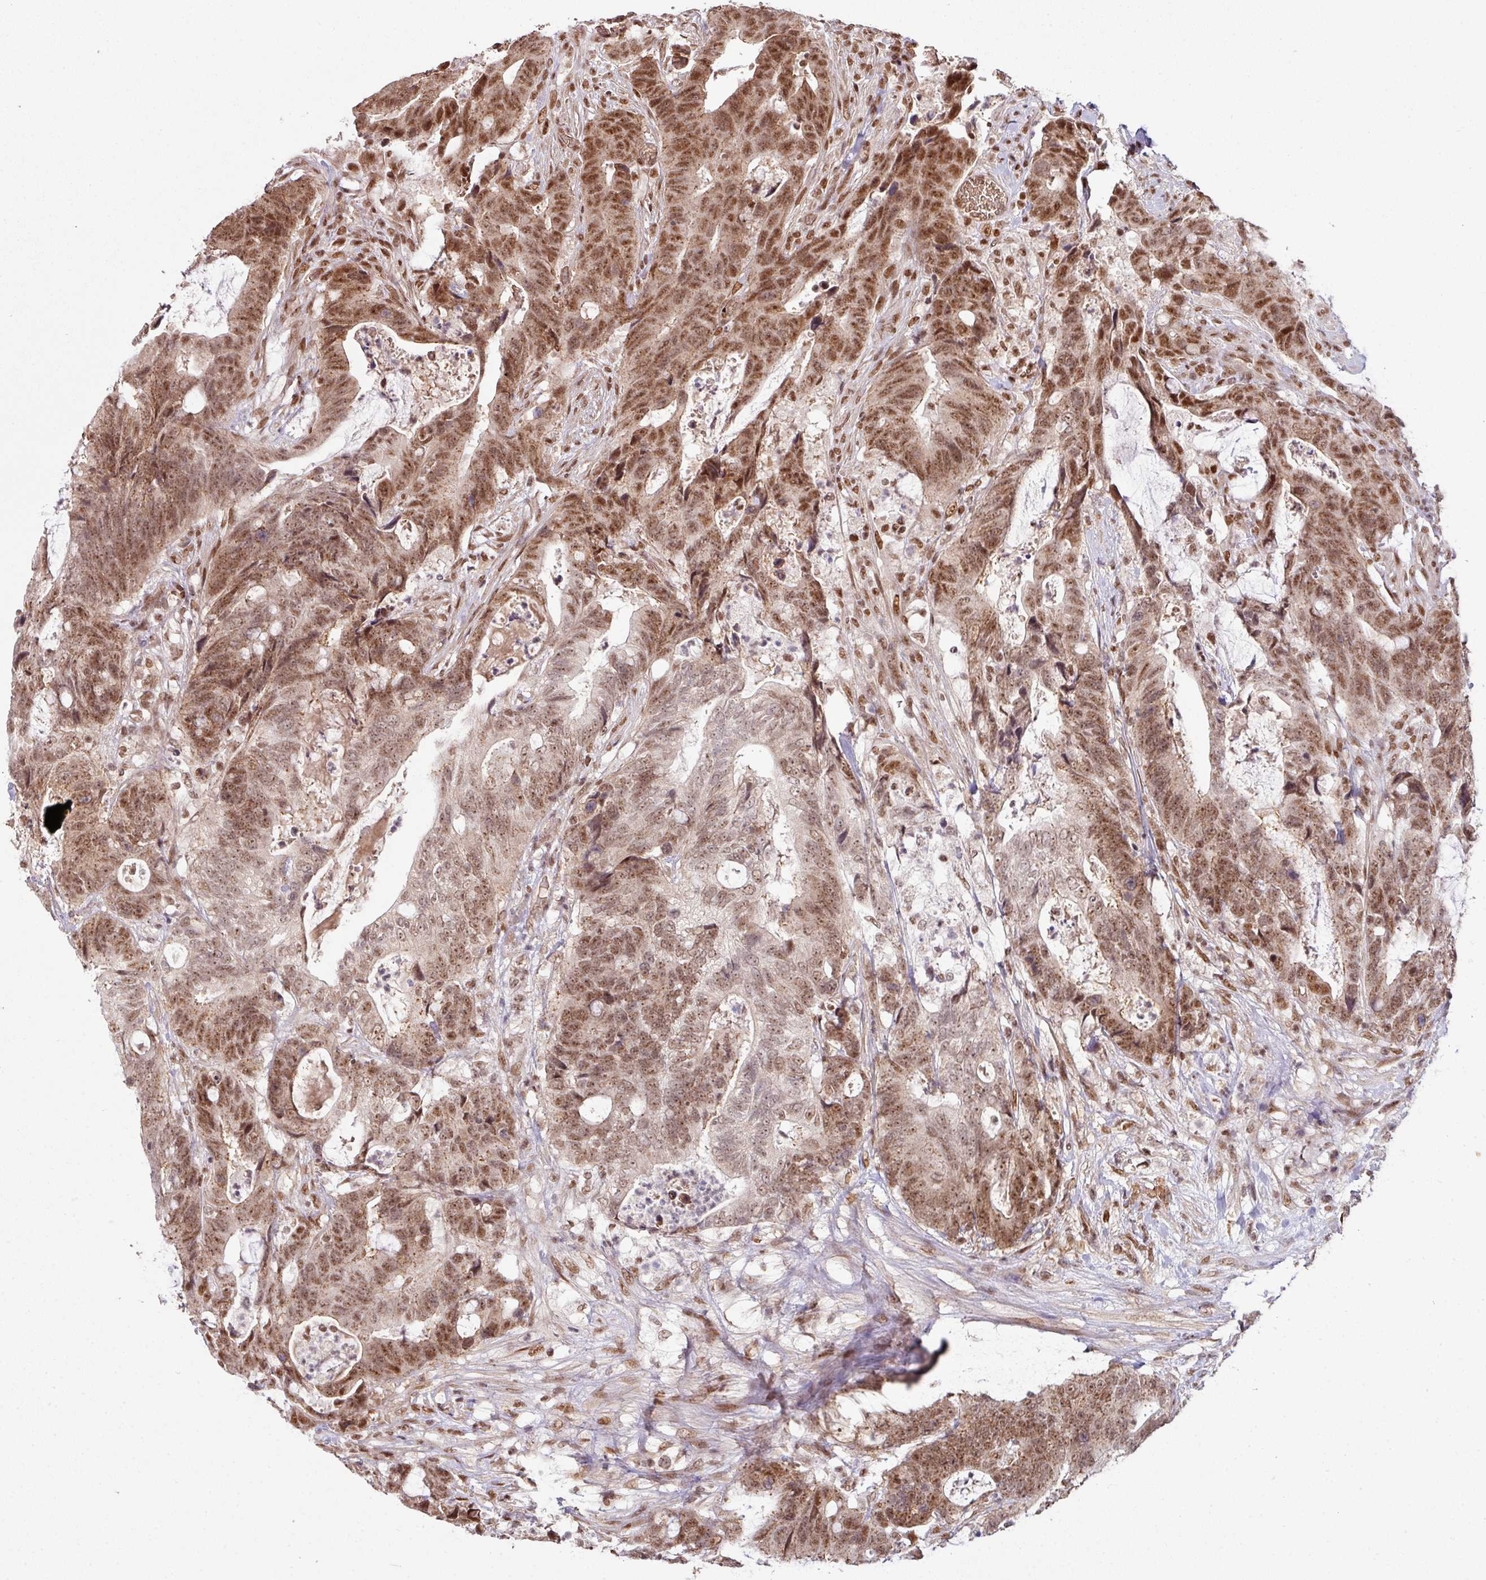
{"staining": {"intensity": "strong", "quantity": ">75%", "location": "nuclear"}, "tissue": "colorectal cancer", "cell_type": "Tumor cells", "image_type": "cancer", "snomed": [{"axis": "morphology", "description": "Adenocarcinoma, NOS"}, {"axis": "topography", "description": "Colon"}], "caption": "The histopathology image demonstrates immunohistochemical staining of colorectal adenocarcinoma. There is strong nuclear expression is present in approximately >75% of tumor cells. Using DAB (brown) and hematoxylin (blue) stains, captured at high magnification using brightfield microscopy.", "gene": "PHF23", "patient": {"sex": "female", "age": 82}}